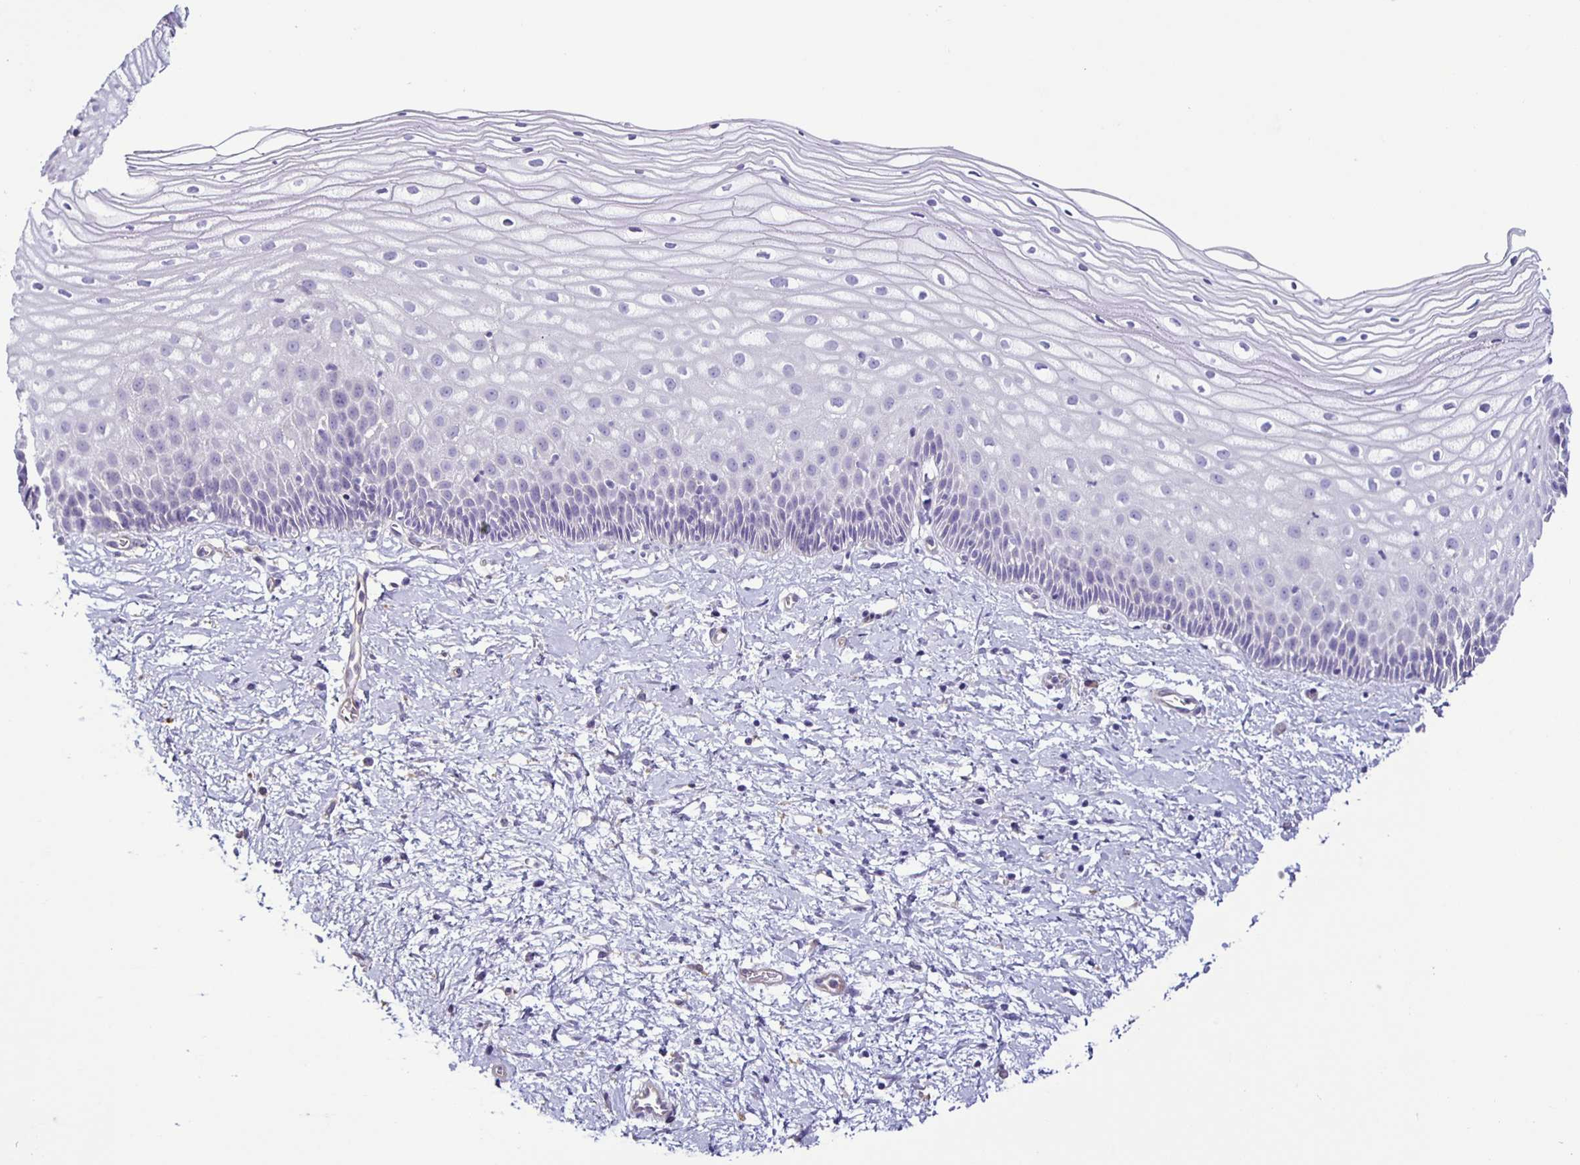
{"staining": {"intensity": "negative", "quantity": "none", "location": "none"}, "tissue": "cervix", "cell_type": "Glandular cells", "image_type": "normal", "snomed": [{"axis": "morphology", "description": "Normal tissue, NOS"}, {"axis": "topography", "description": "Cervix"}], "caption": "Micrograph shows no protein staining in glandular cells of normal cervix. Brightfield microscopy of IHC stained with DAB (brown) and hematoxylin (blue), captured at high magnification.", "gene": "BOLL", "patient": {"sex": "female", "age": 36}}